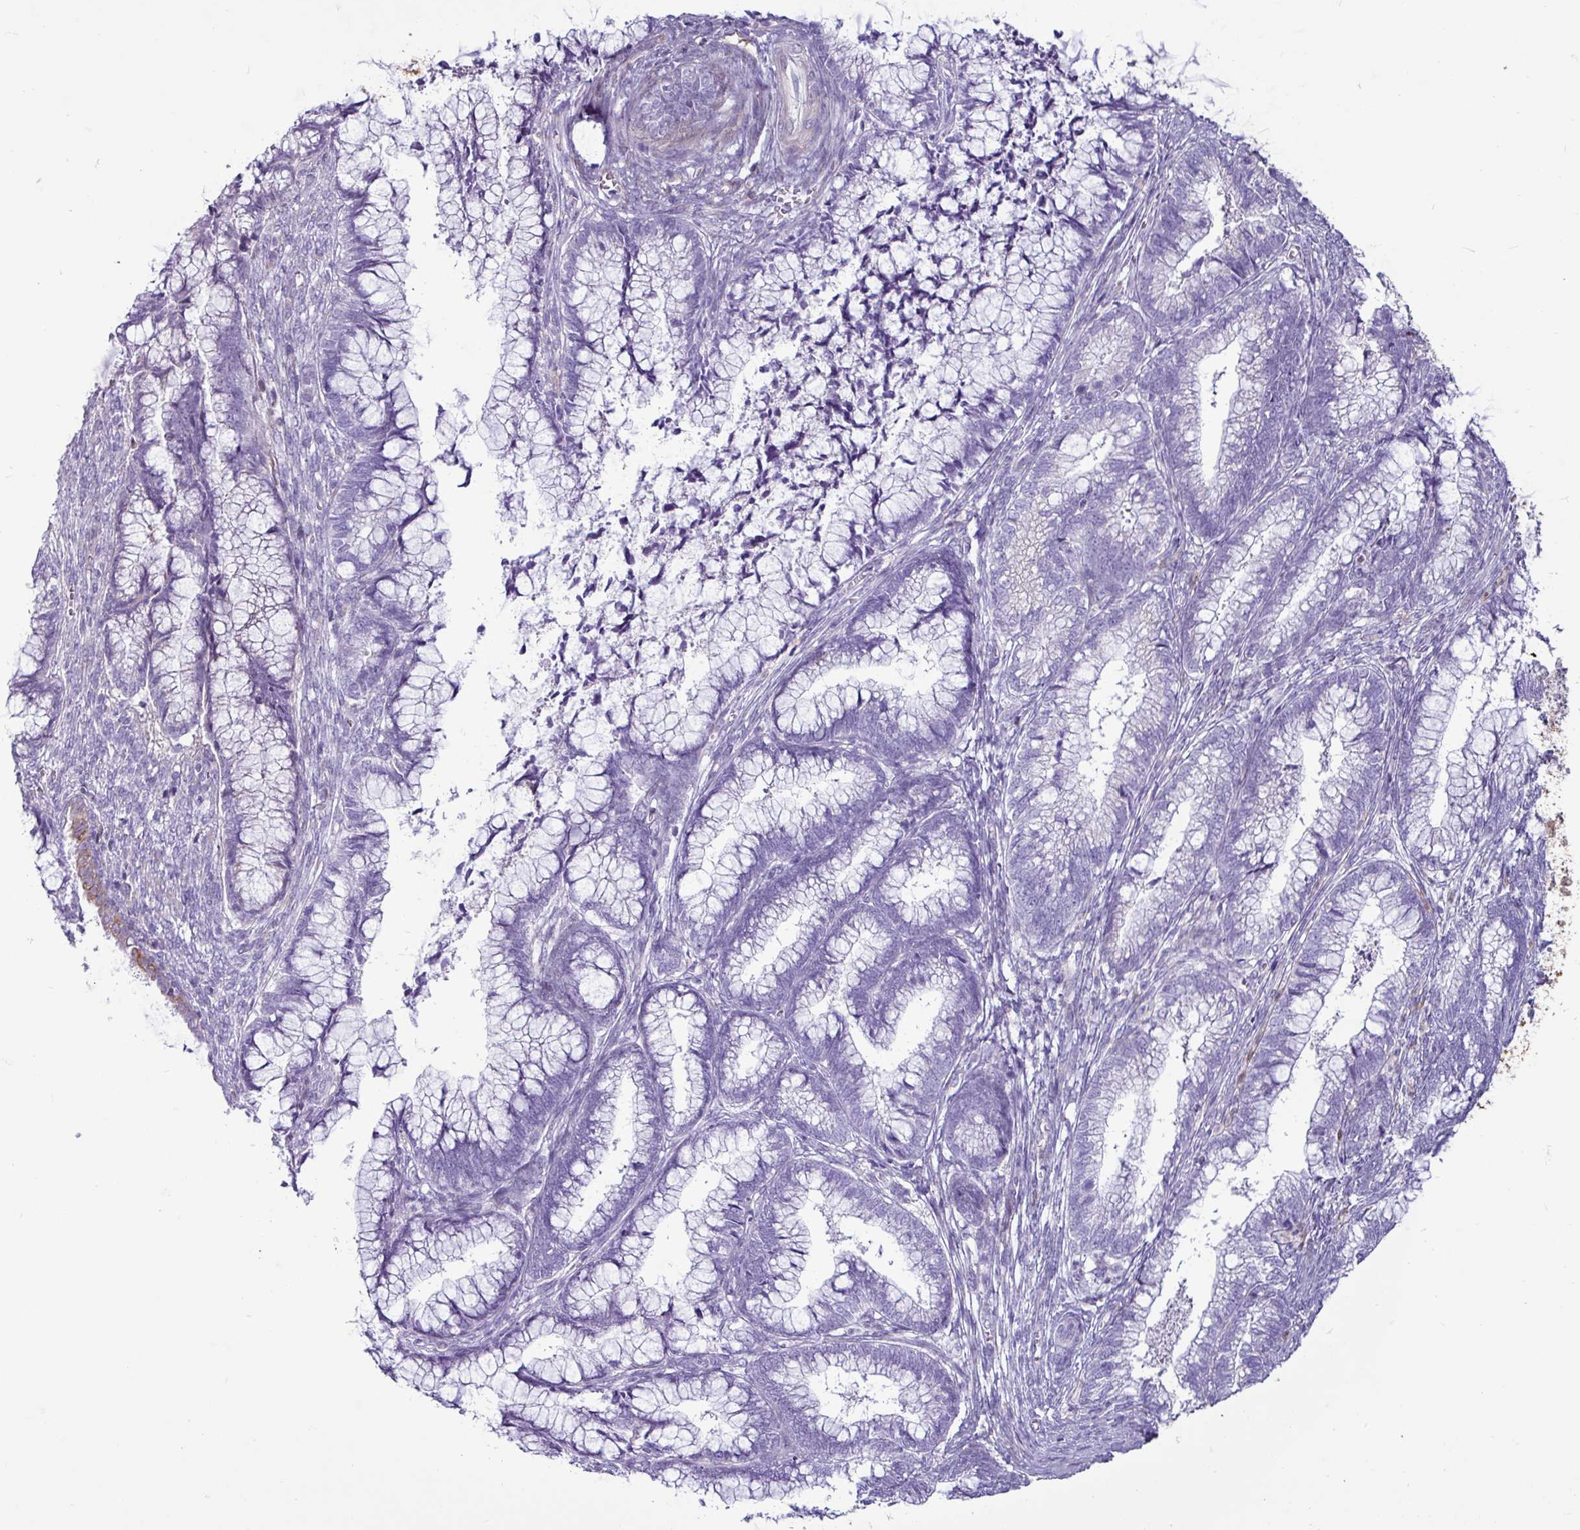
{"staining": {"intensity": "negative", "quantity": "none", "location": "none"}, "tissue": "cervical cancer", "cell_type": "Tumor cells", "image_type": "cancer", "snomed": [{"axis": "morphology", "description": "Adenocarcinoma, NOS"}, {"axis": "topography", "description": "Cervix"}], "caption": "A photomicrograph of cervical cancer (adenocarcinoma) stained for a protein reveals no brown staining in tumor cells. (DAB (3,3'-diaminobenzidine) immunohistochemistry with hematoxylin counter stain).", "gene": "PPP1R35", "patient": {"sex": "female", "age": 44}}